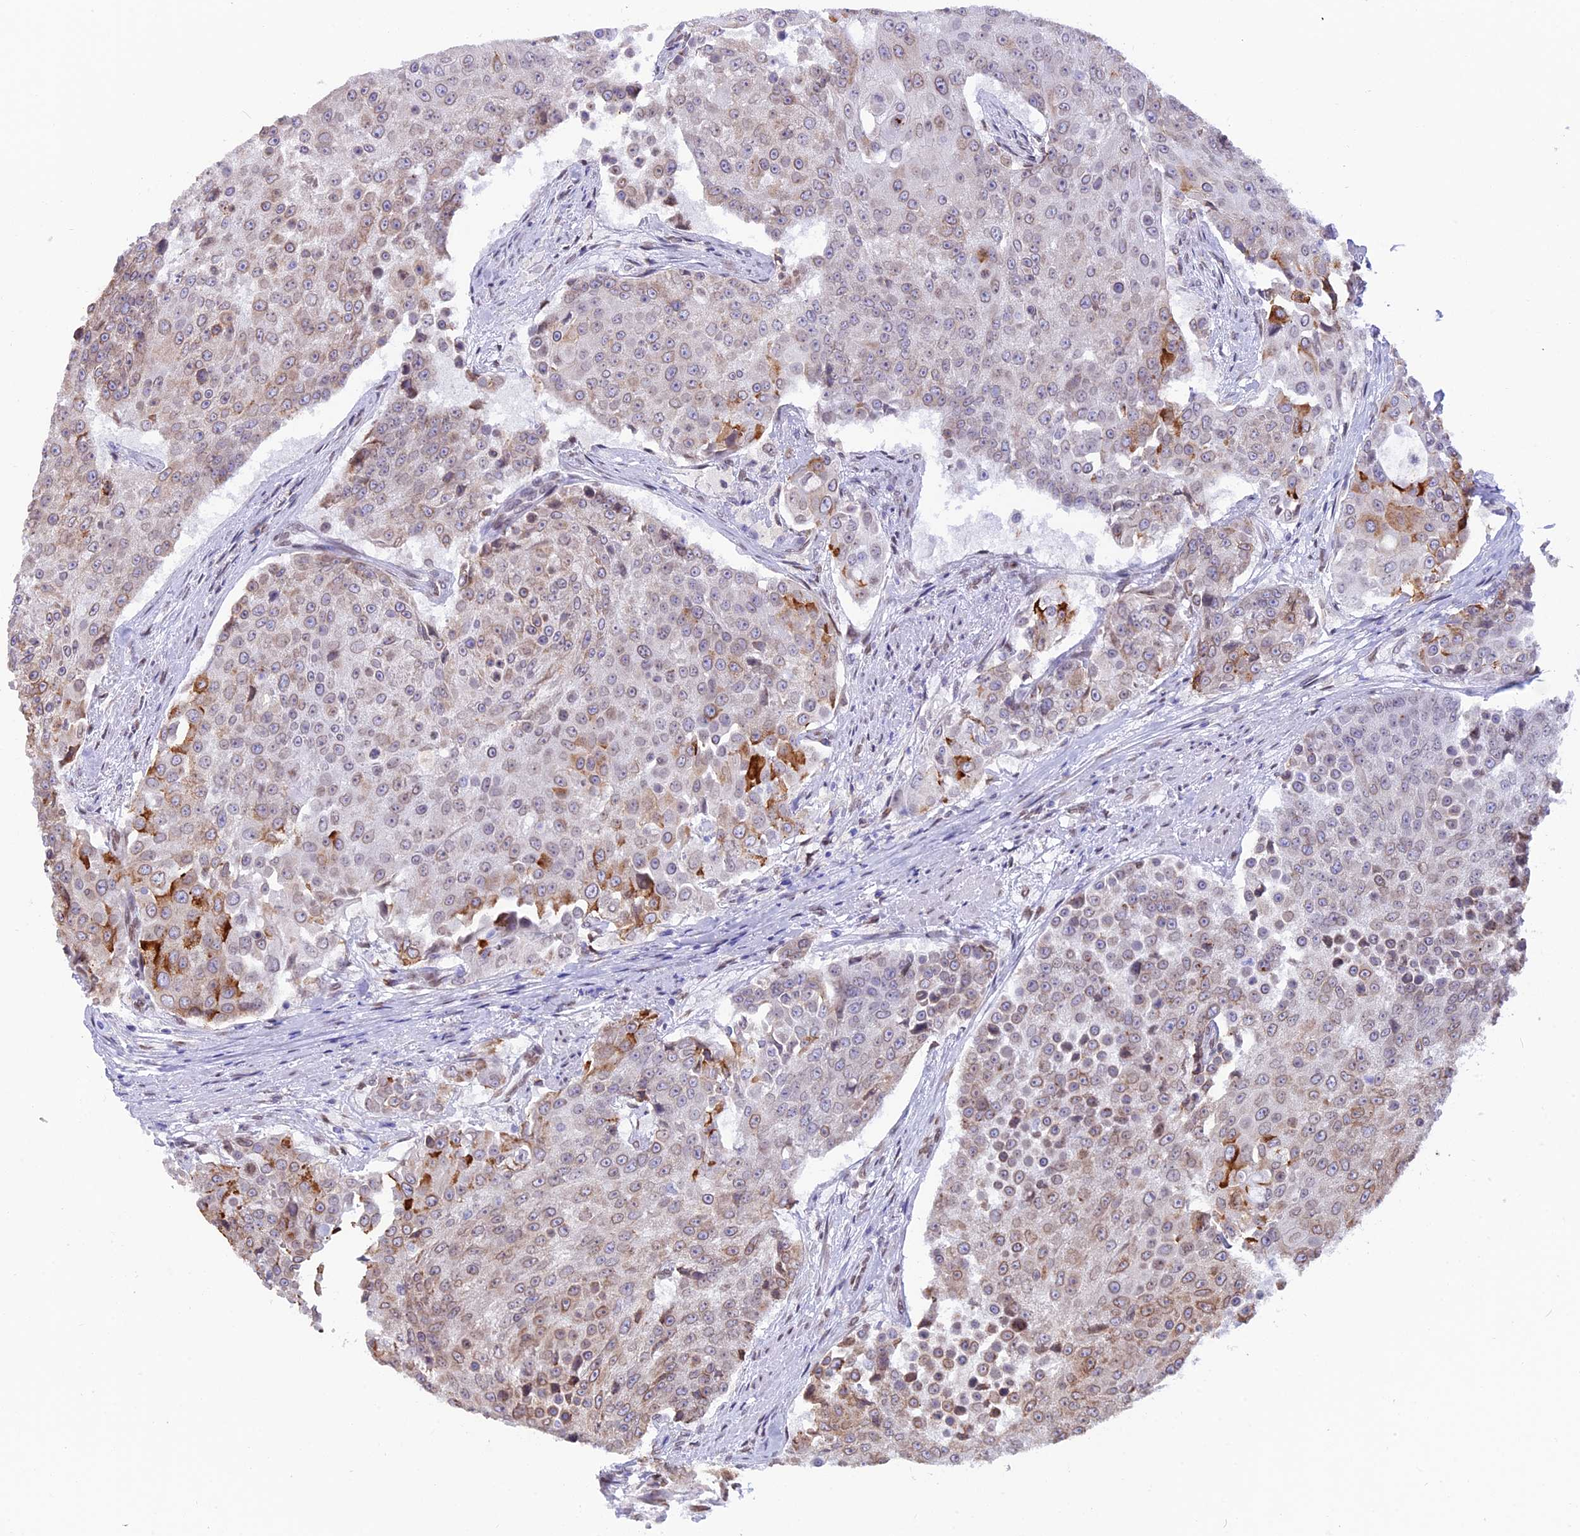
{"staining": {"intensity": "moderate", "quantity": "<25%", "location": "cytoplasmic/membranous,nuclear"}, "tissue": "urothelial cancer", "cell_type": "Tumor cells", "image_type": "cancer", "snomed": [{"axis": "morphology", "description": "Urothelial carcinoma, High grade"}, {"axis": "topography", "description": "Urinary bladder"}], "caption": "An immunohistochemistry (IHC) micrograph of neoplastic tissue is shown. Protein staining in brown highlights moderate cytoplasmic/membranous and nuclear positivity in urothelial cancer within tumor cells.", "gene": "TMPRSS7", "patient": {"sex": "female", "age": 63}}